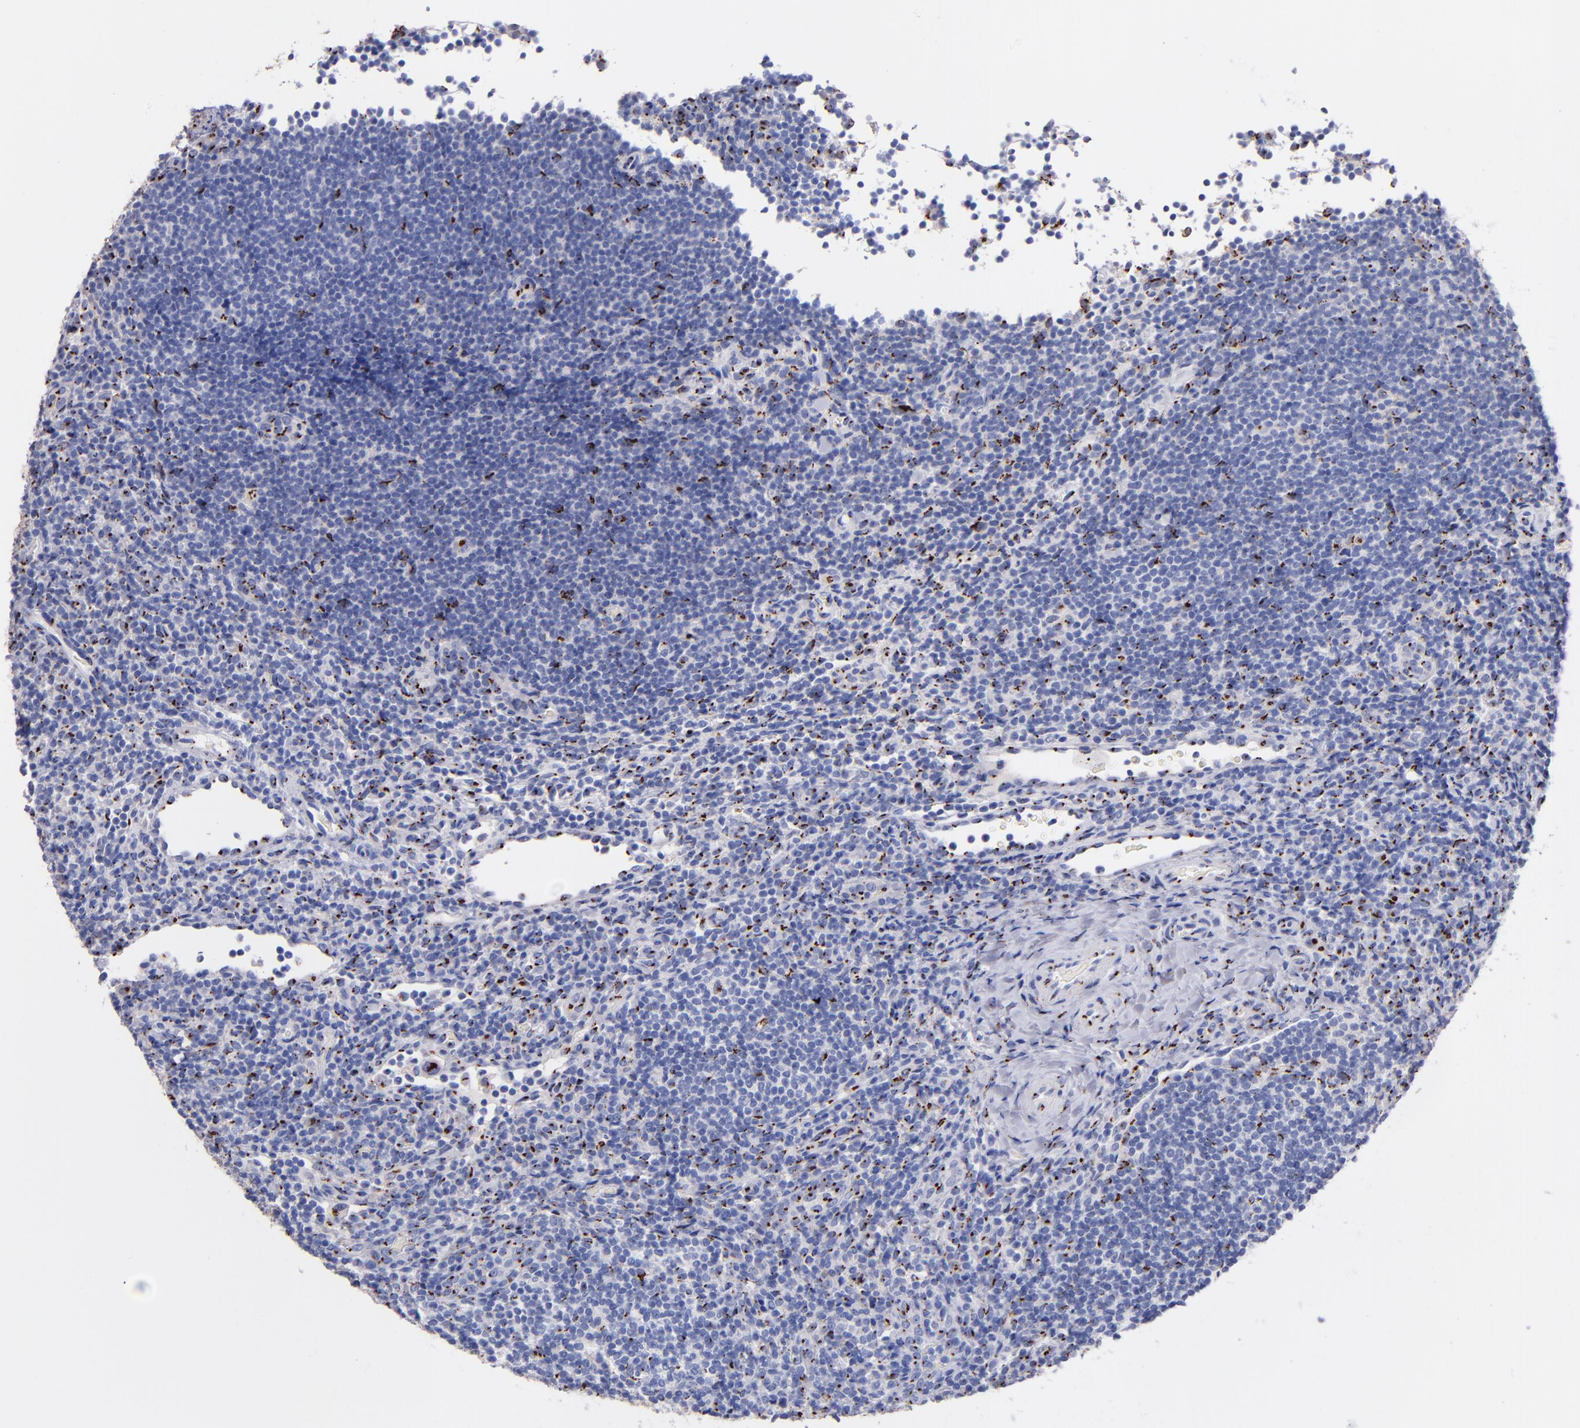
{"staining": {"intensity": "strong", "quantity": "<25%", "location": "cytoplasmic/membranous"}, "tissue": "lymphoma", "cell_type": "Tumor cells", "image_type": "cancer", "snomed": [{"axis": "morphology", "description": "Malignant lymphoma, non-Hodgkin's type, Low grade"}, {"axis": "topography", "description": "Lymph node"}], "caption": "Brown immunohistochemical staining in human lymphoma demonstrates strong cytoplasmic/membranous positivity in about <25% of tumor cells.", "gene": "GOLIM4", "patient": {"sex": "female", "age": 76}}